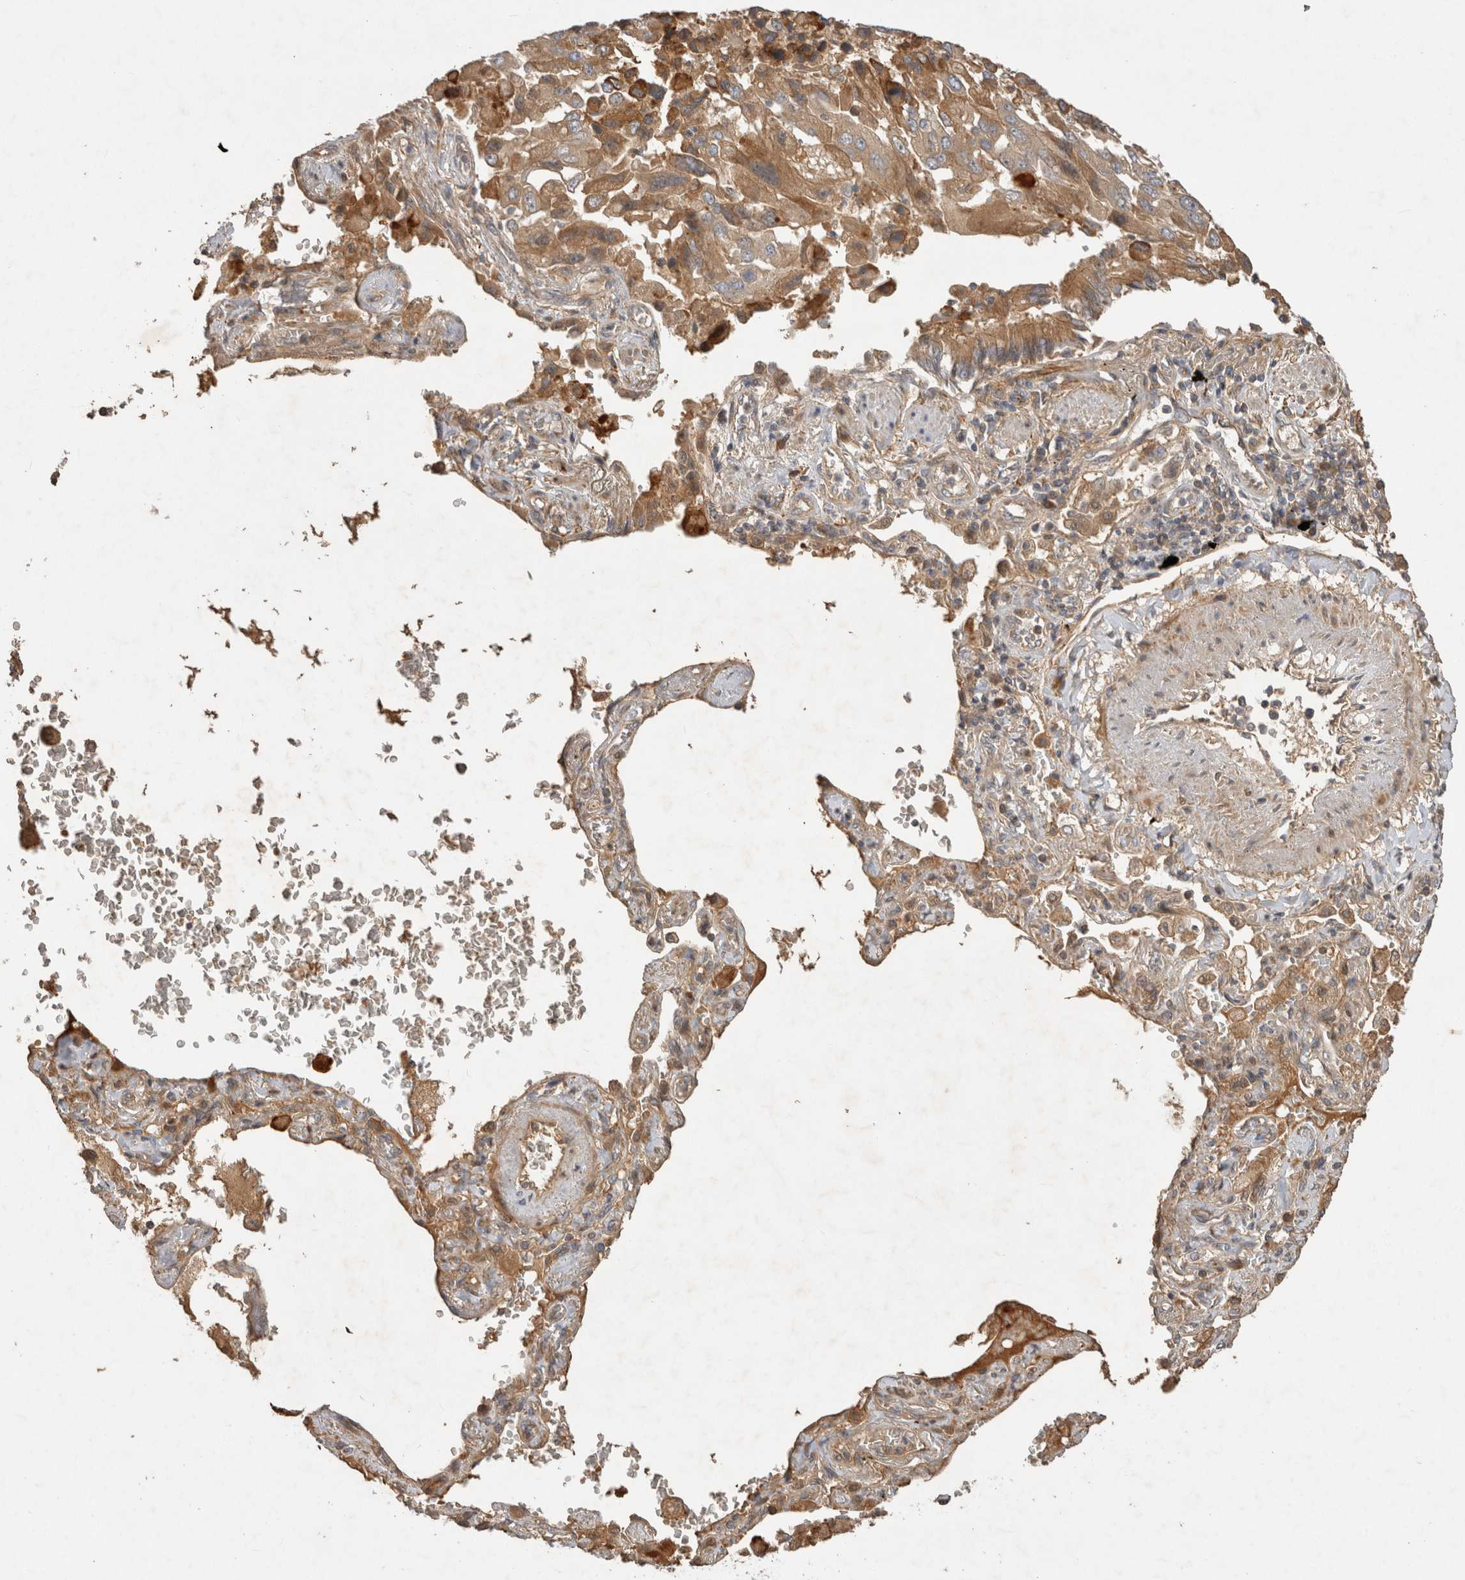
{"staining": {"intensity": "moderate", "quantity": ">75%", "location": "cytoplasmic/membranous"}, "tissue": "lung cancer", "cell_type": "Tumor cells", "image_type": "cancer", "snomed": [{"axis": "morphology", "description": "Adenocarcinoma, NOS"}, {"axis": "topography", "description": "Lung"}], "caption": "Immunohistochemistry image of neoplastic tissue: lung adenocarcinoma stained using immunohistochemistry (IHC) reveals medium levels of moderate protein expression localized specifically in the cytoplasmic/membranous of tumor cells, appearing as a cytoplasmic/membranous brown color.", "gene": "PPP1R42", "patient": {"sex": "female", "age": 65}}